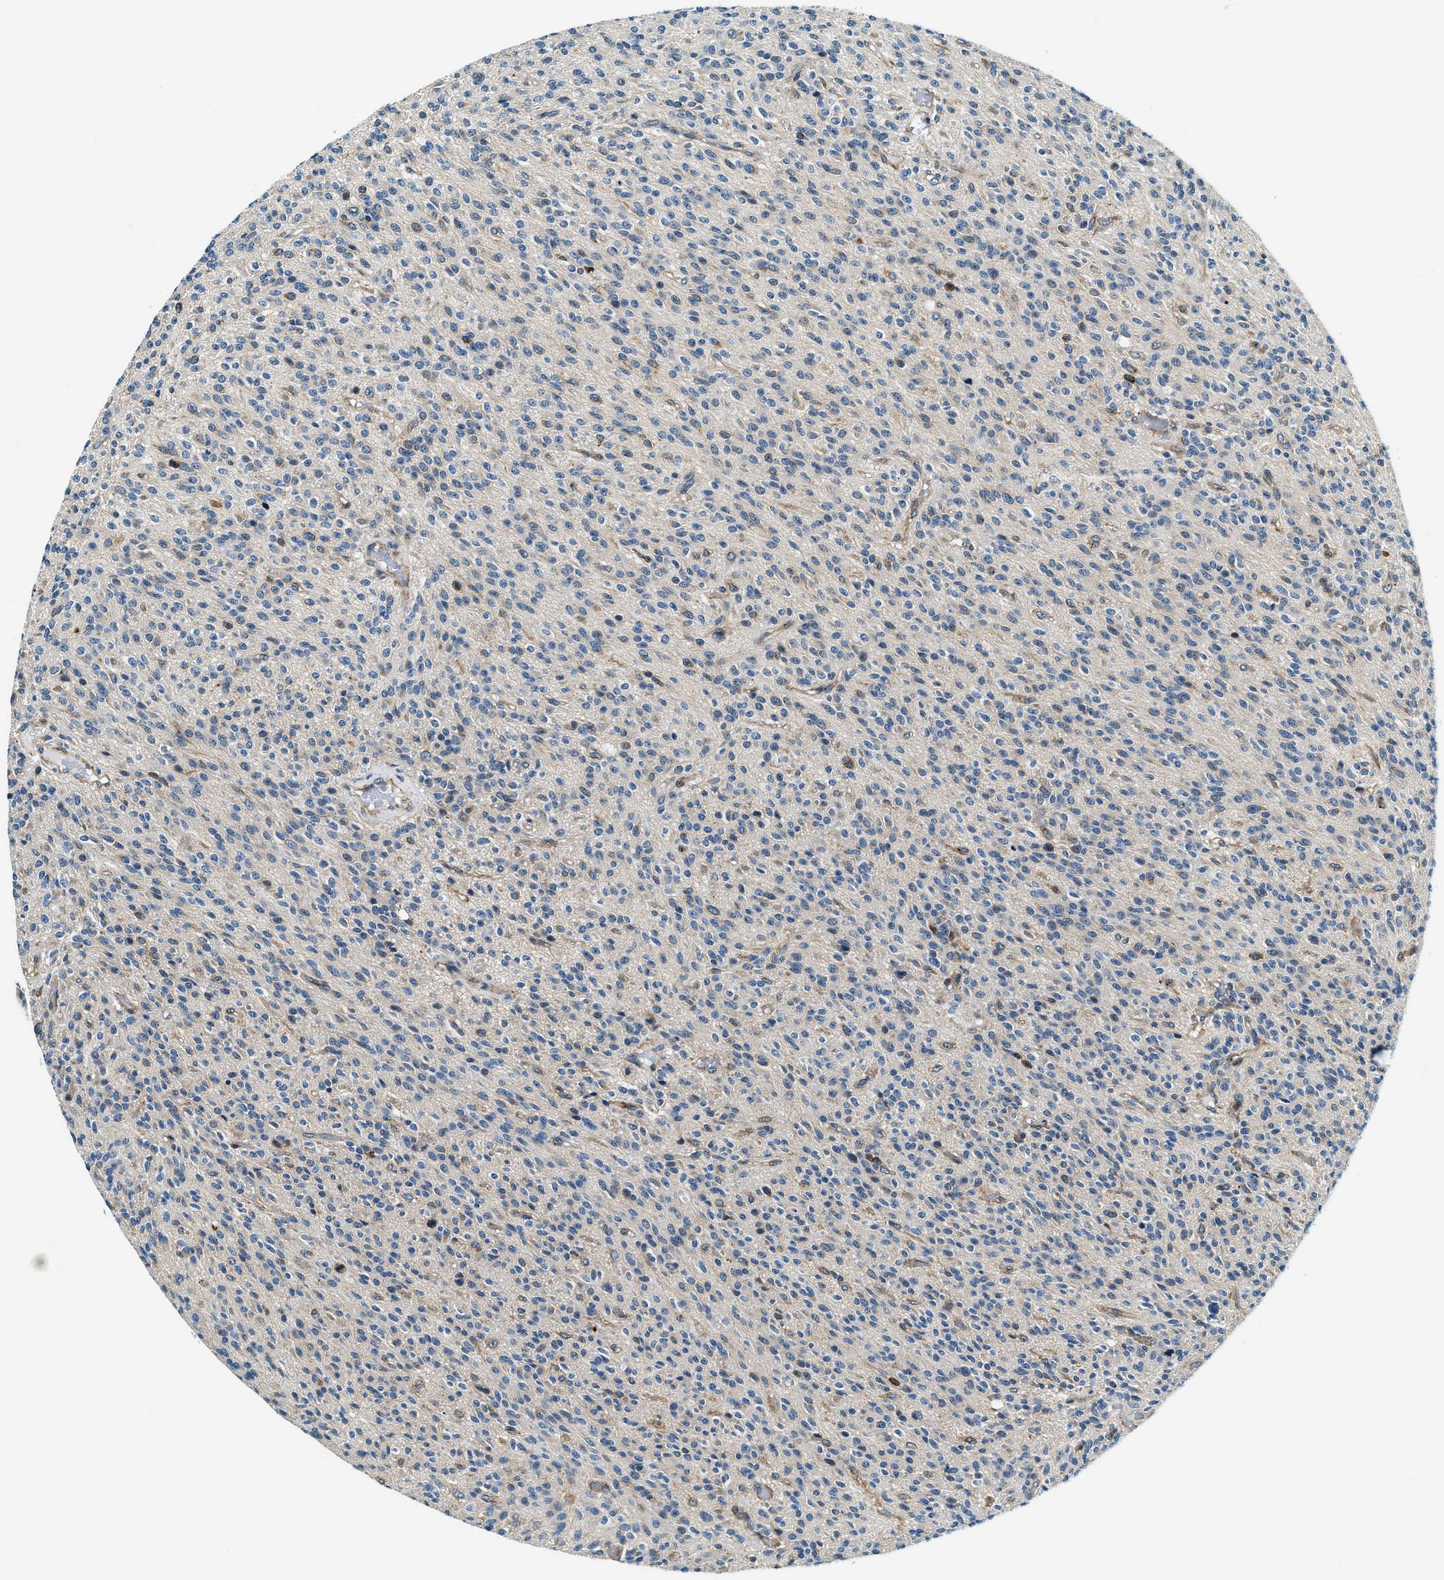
{"staining": {"intensity": "negative", "quantity": "none", "location": "none"}, "tissue": "glioma", "cell_type": "Tumor cells", "image_type": "cancer", "snomed": [{"axis": "morphology", "description": "Glioma, malignant, High grade"}, {"axis": "topography", "description": "Brain"}], "caption": "High power microscopy photomicrograph of an immunohistochemistry (IHC) image of glioma, revealing no significant staining in tumor cells. The staining was performed using DAB to visualize the protein expression in brown, while the nuclei were stained in blue with hematoxylin (Magnification: 20x).", "gene": "C2orf66", "patient": {"sex": "male", "age": 34}}